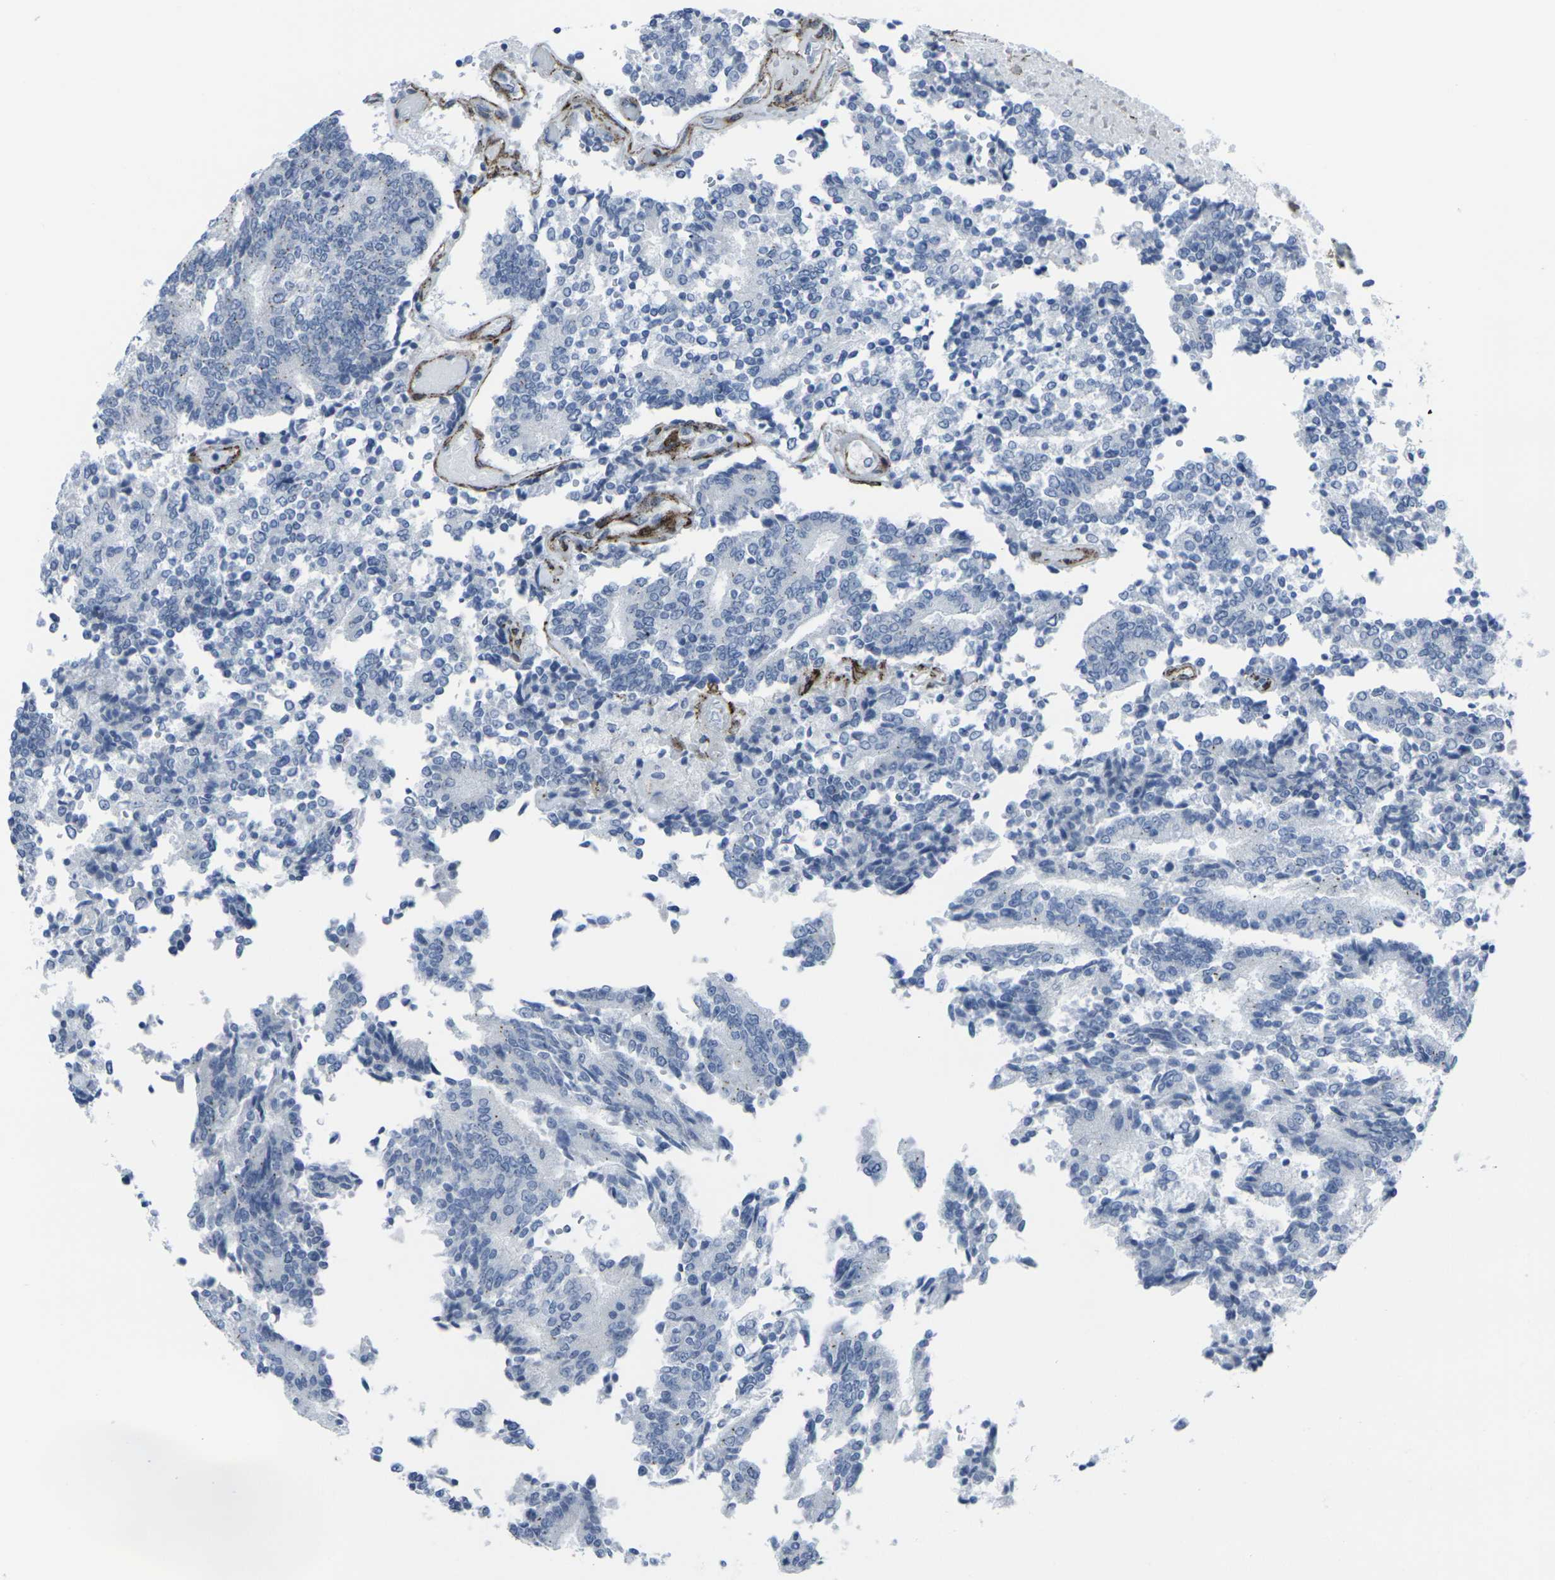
{"staining": {"intensity": "negative", "quantity": "none", "location": "none"}, "tissue": "prostate cancer", "cell_type": "Tumor cells", "image_type": "cancer", "snomed": [{"axis": "morphology", "description": "Normal tissue, NOS"}, {"axis": "morphology", "description": "Adenocarcinoma, High grade"}, {"axis": "topography", "description": "Prostate"}, {"axis": "topography", "description": "Seminal veicle"}], "caption": "Image shows no protein positivity in tumor cells of high-grade adenocarcinoma (prostate) tissue.", "gene": "CDH11", "patient": {"sex": "male", "age": 55}}